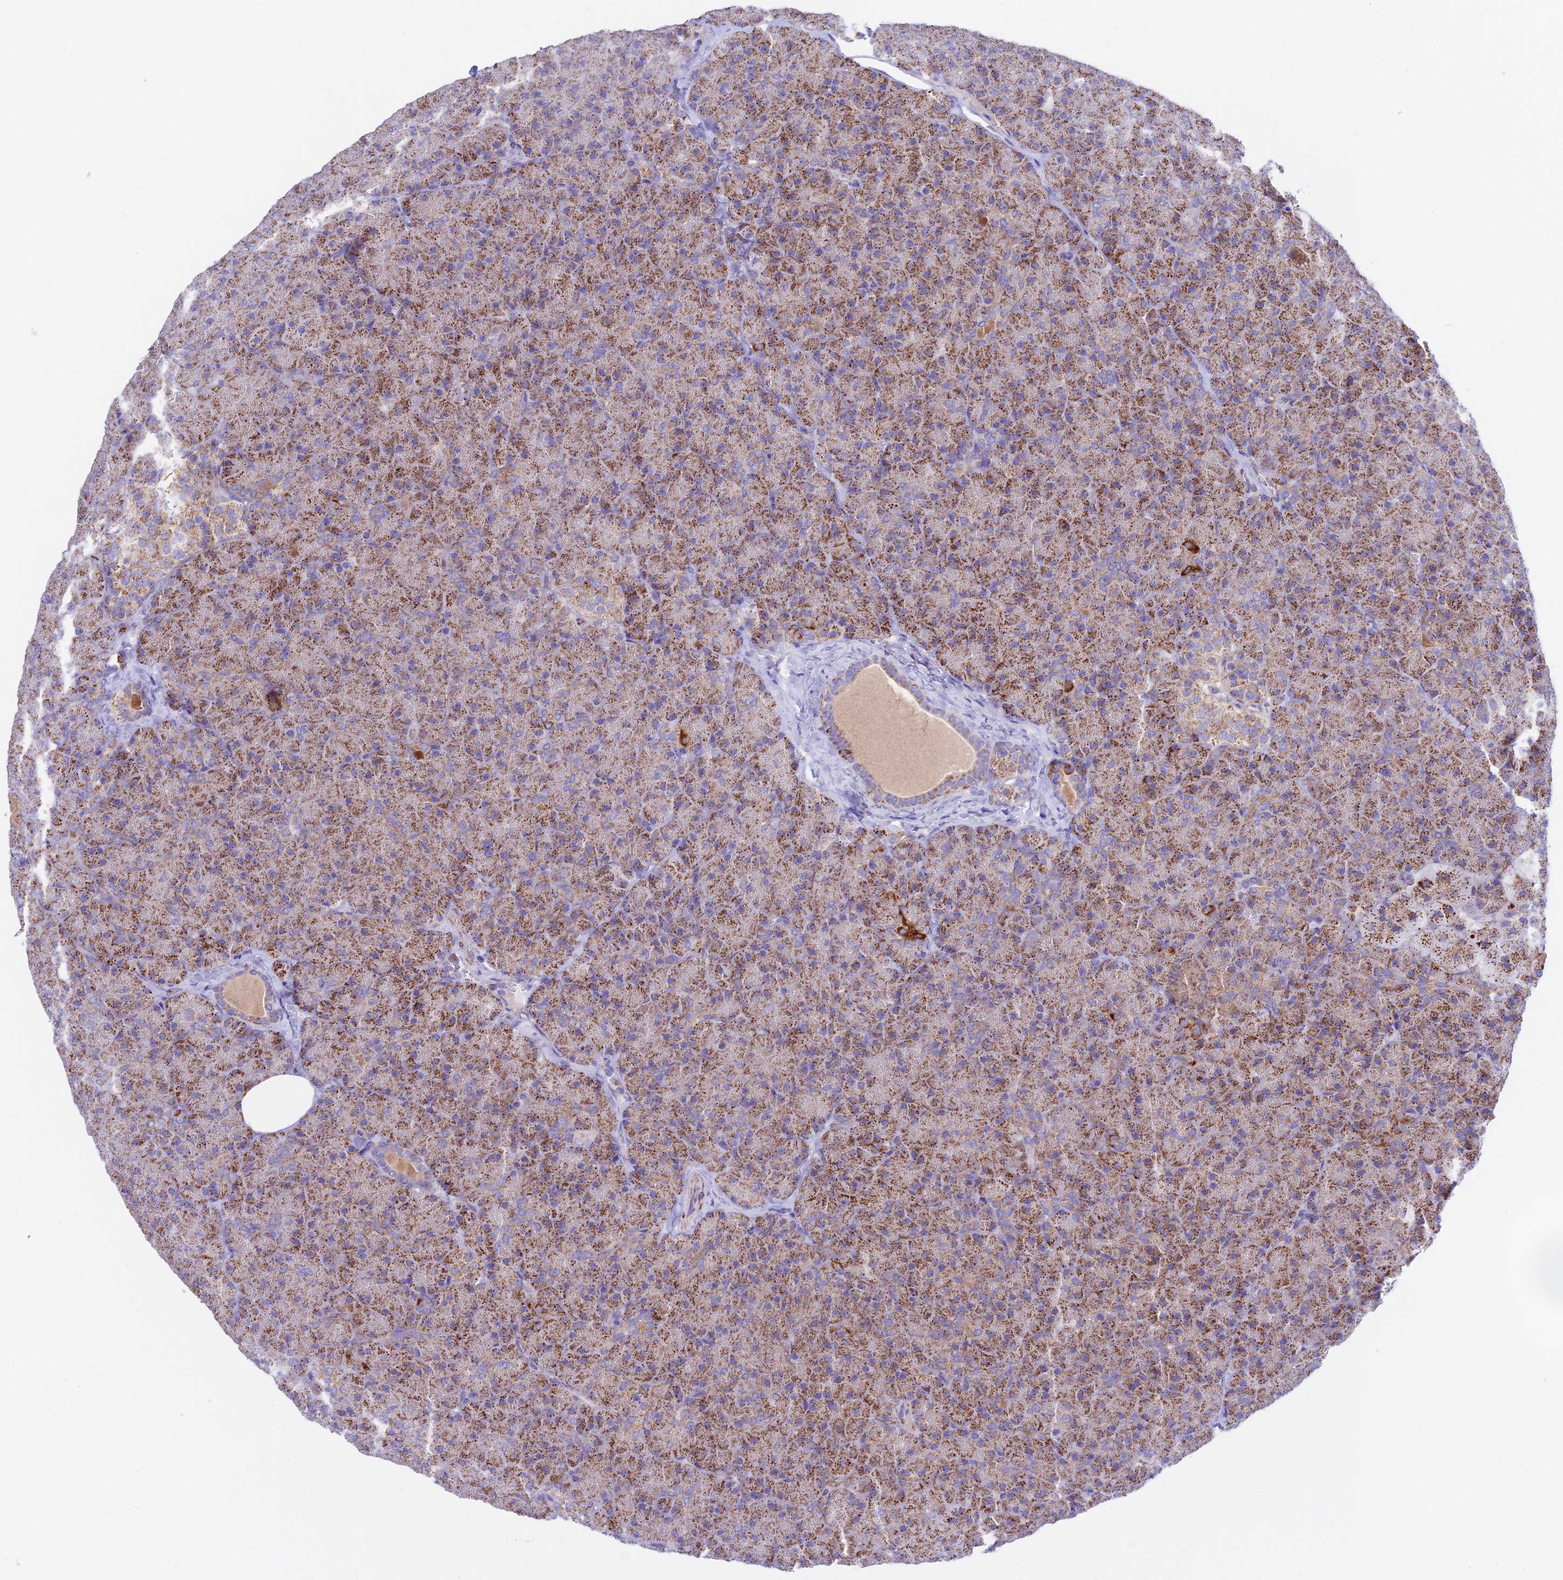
{"staining": {"intensity": "moderate", "quantity": ">75%", "location": "cytoplasmic/membranous"}, "tissue": "pancreas", "cell_type": "Exocrine glandular cells", "image_type": "normal", "snomed": [{"axis": "morphology", "description": "Normal tissue, NOS"}, {"axis": "topography", "description": "Pancreas"}], "caption": "Moderate cytoplasmic/membranous expression is appreciated in approximately >75% of exocrine glandular cells in benign pancreas. Nuclei are stained in blue.", "gene": "HSDL2", "patient": {"sex": "male", "age": 36}}